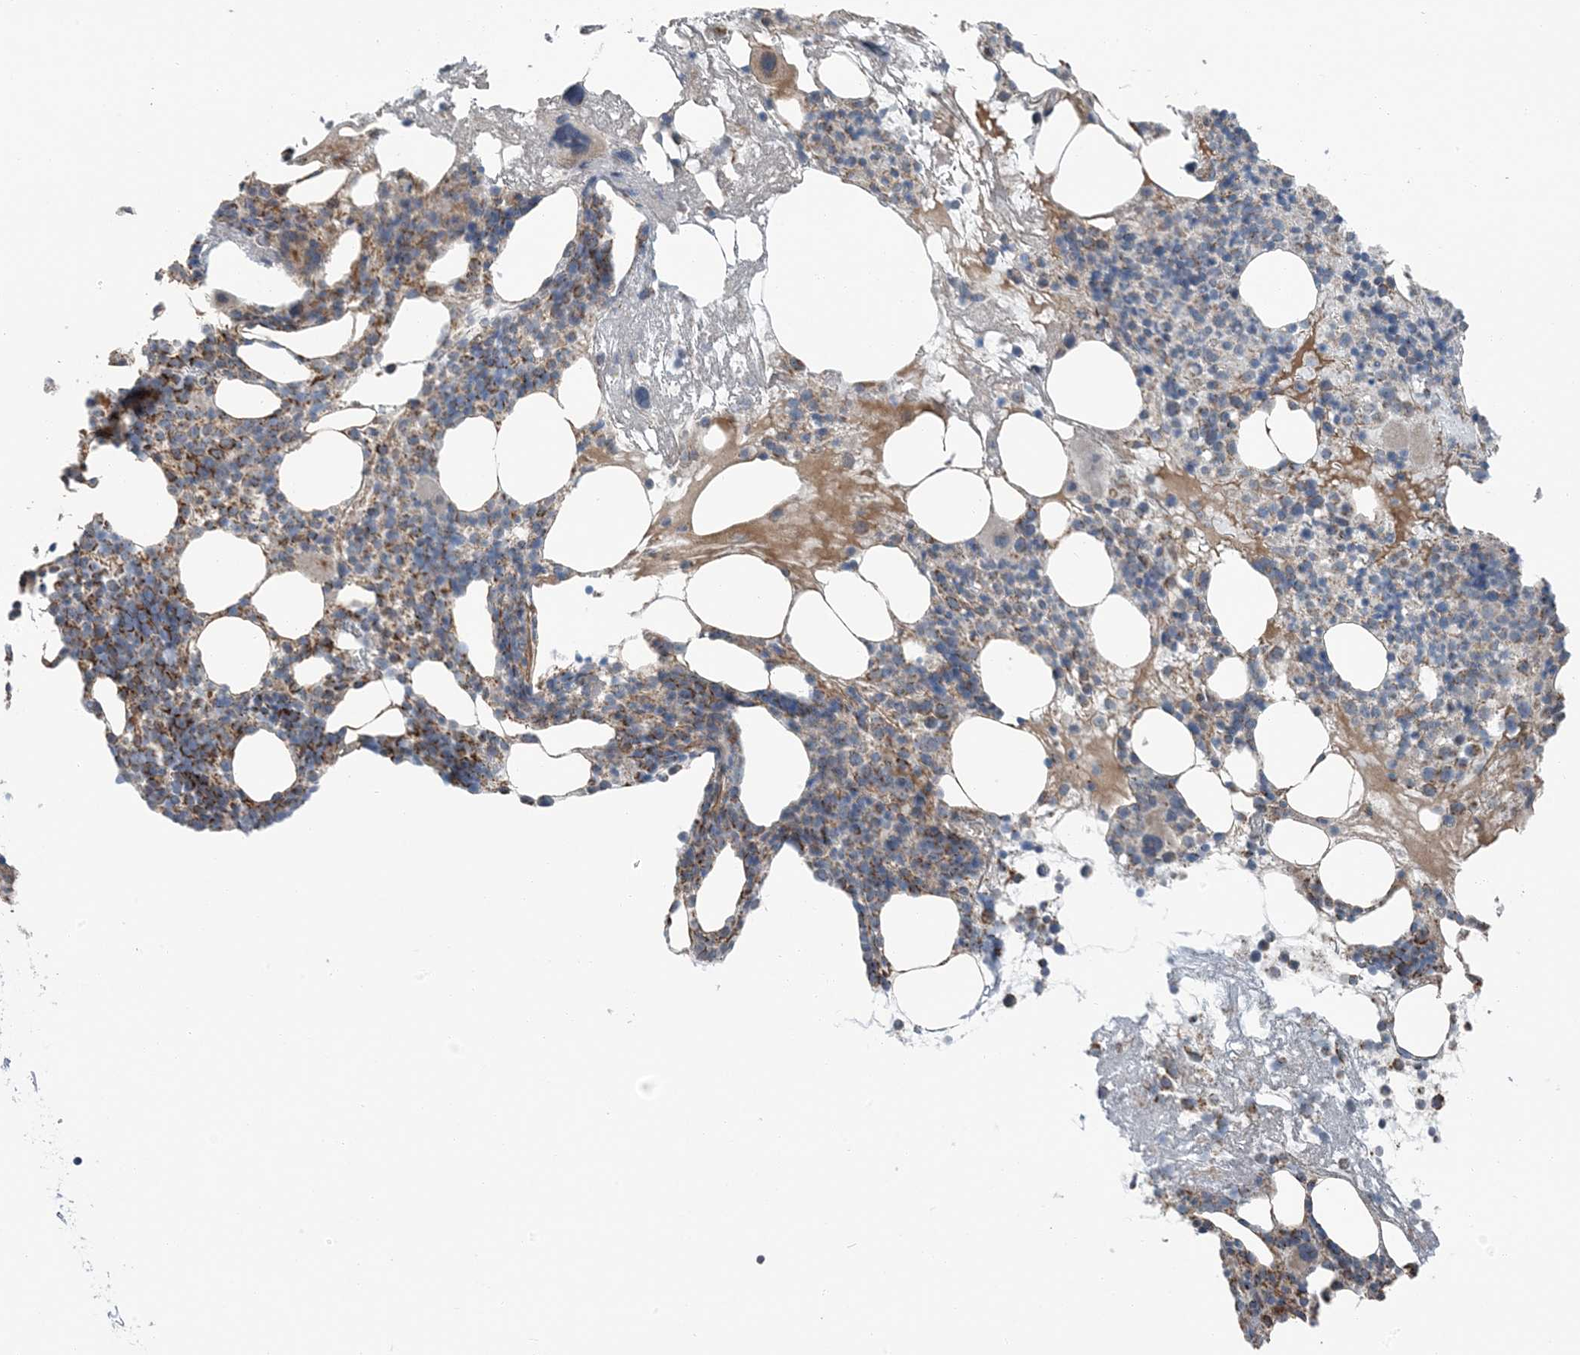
{"staining": {"intensity": "moderate", "quantity": "25%-75%", "location": "cytoplasmic/membranous"}, "tissue": "bone marrow", "cell_type": "Hematopoietic cells", "image_type": "normal", "snomed": [{"axis": "morphology", "description": "Normal tissue, NOS"}, {"axis": "morphology", "description": "Inflammation, NOS"}, {"axis": "topography", "description": "Bone marrow"}], "caption": "Protein analysis of unremarkable bone marrow shows moderate cytoplasmic/membranous staining in about 25%-75% of hematopoietic cells. The staining was performed using DAB to visualize the protein expression in brown, while the nuclei were stained in blue with hematoxylin (Magnification: 20x).", "gene": "PILRB", "patient": {"sex": "female", "age": 77}}